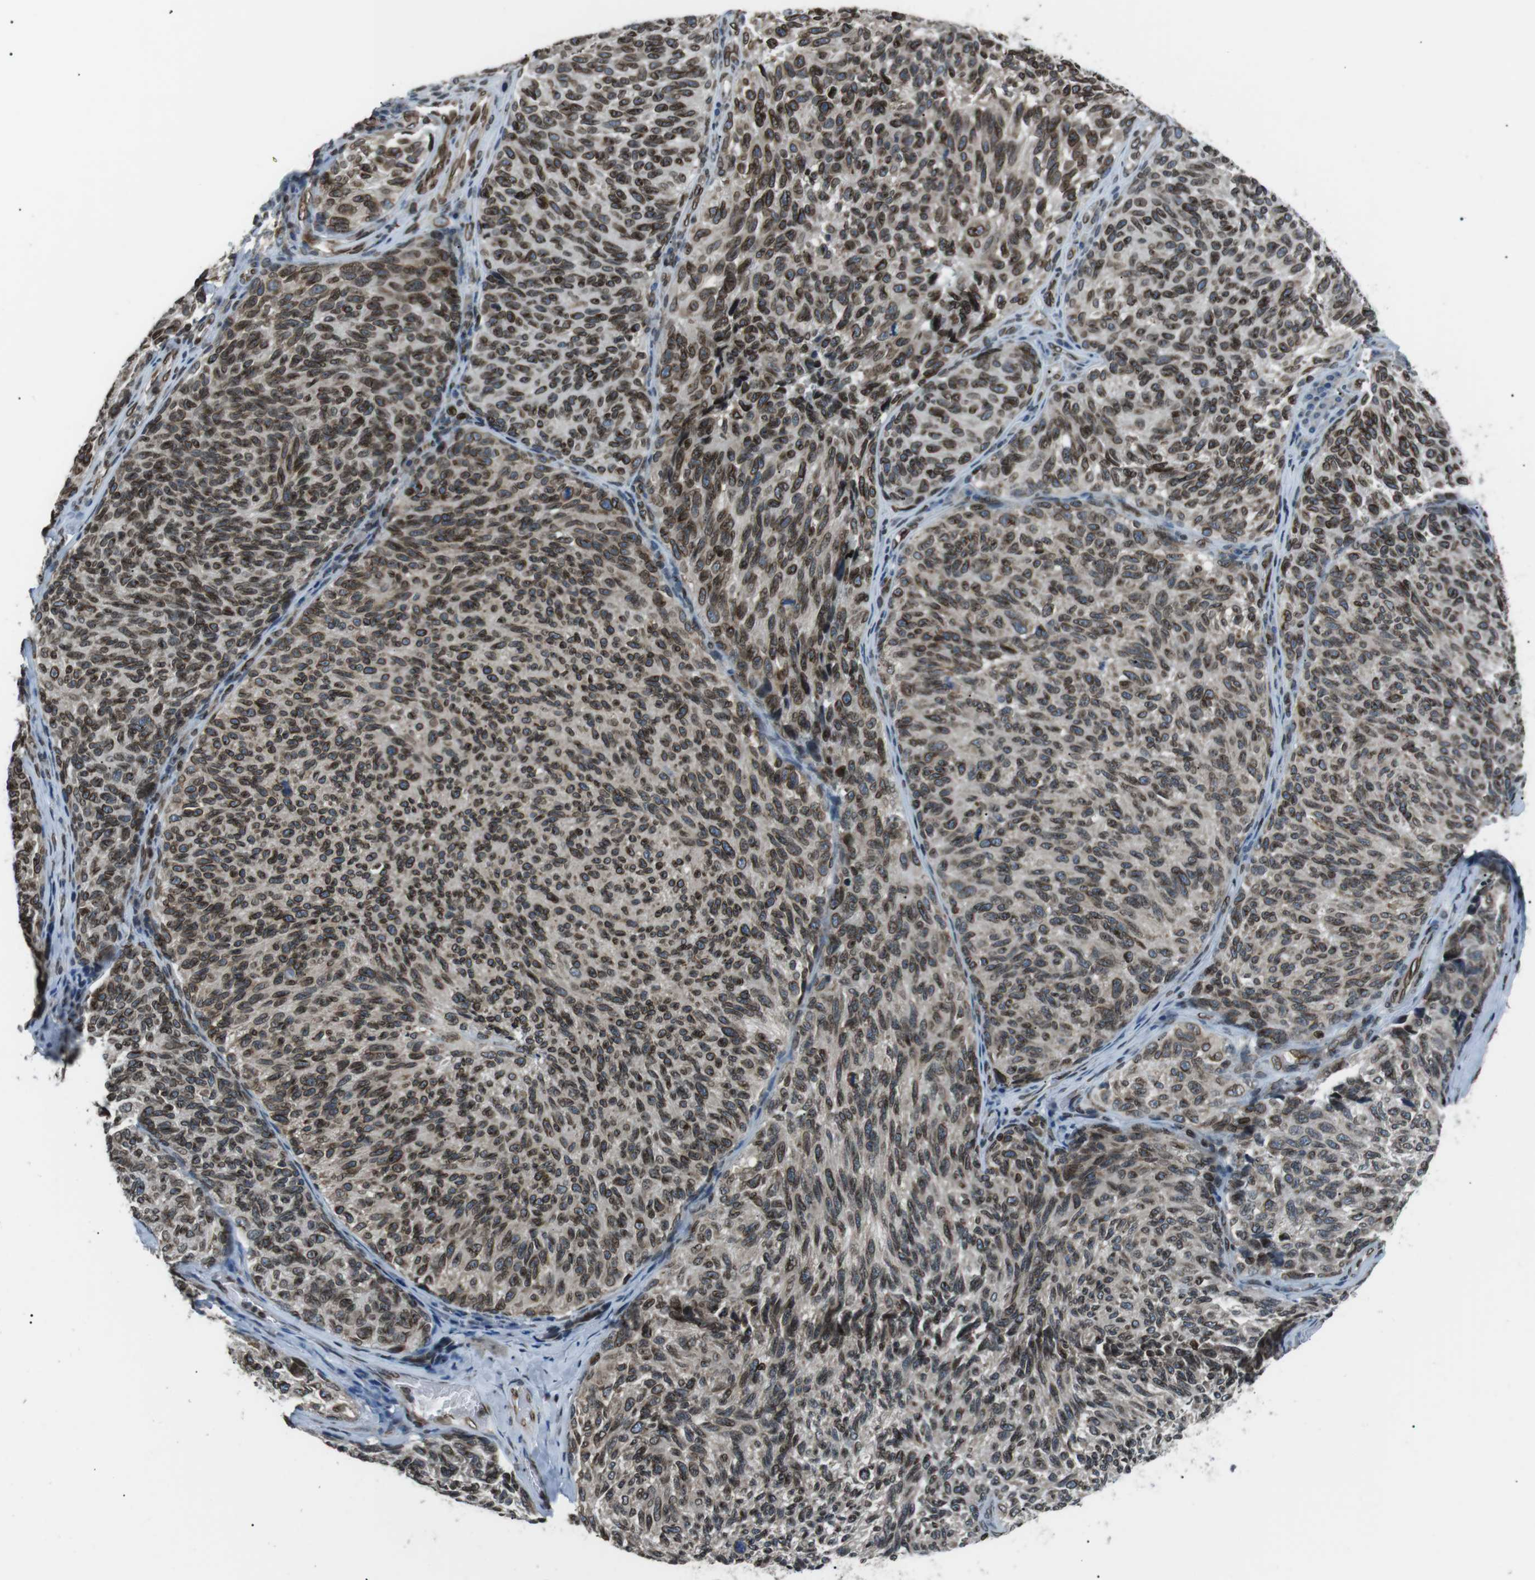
{"staining": {"intensity": "strong", "quantity": ">75%", "location": "cytoplasmic/membranous,nuclear"}, "tissue": "melanoma", "cell_type": "Tumor cells", "image_type": "cancer", "snomed": [{"axis": "morphology", "description": "Malignant melanoma, NOS"}, {"axis": "topography", "description": "Skin"}], "caption": "Immunohistochemical staining of human malignant melanoma demonstrates strong cytoplasmic/membranous and nuclear protein staining in about >75% of tumor cells. The staining was performed using DAB (3,3'-diaminobenzidine) to visualize the protein expression in brown, while the nuclei were stained in blue with hematoxylin (Magnification: 20x).", "gene": "TMX4", "patient": {"sex": "female", "age": 73}}